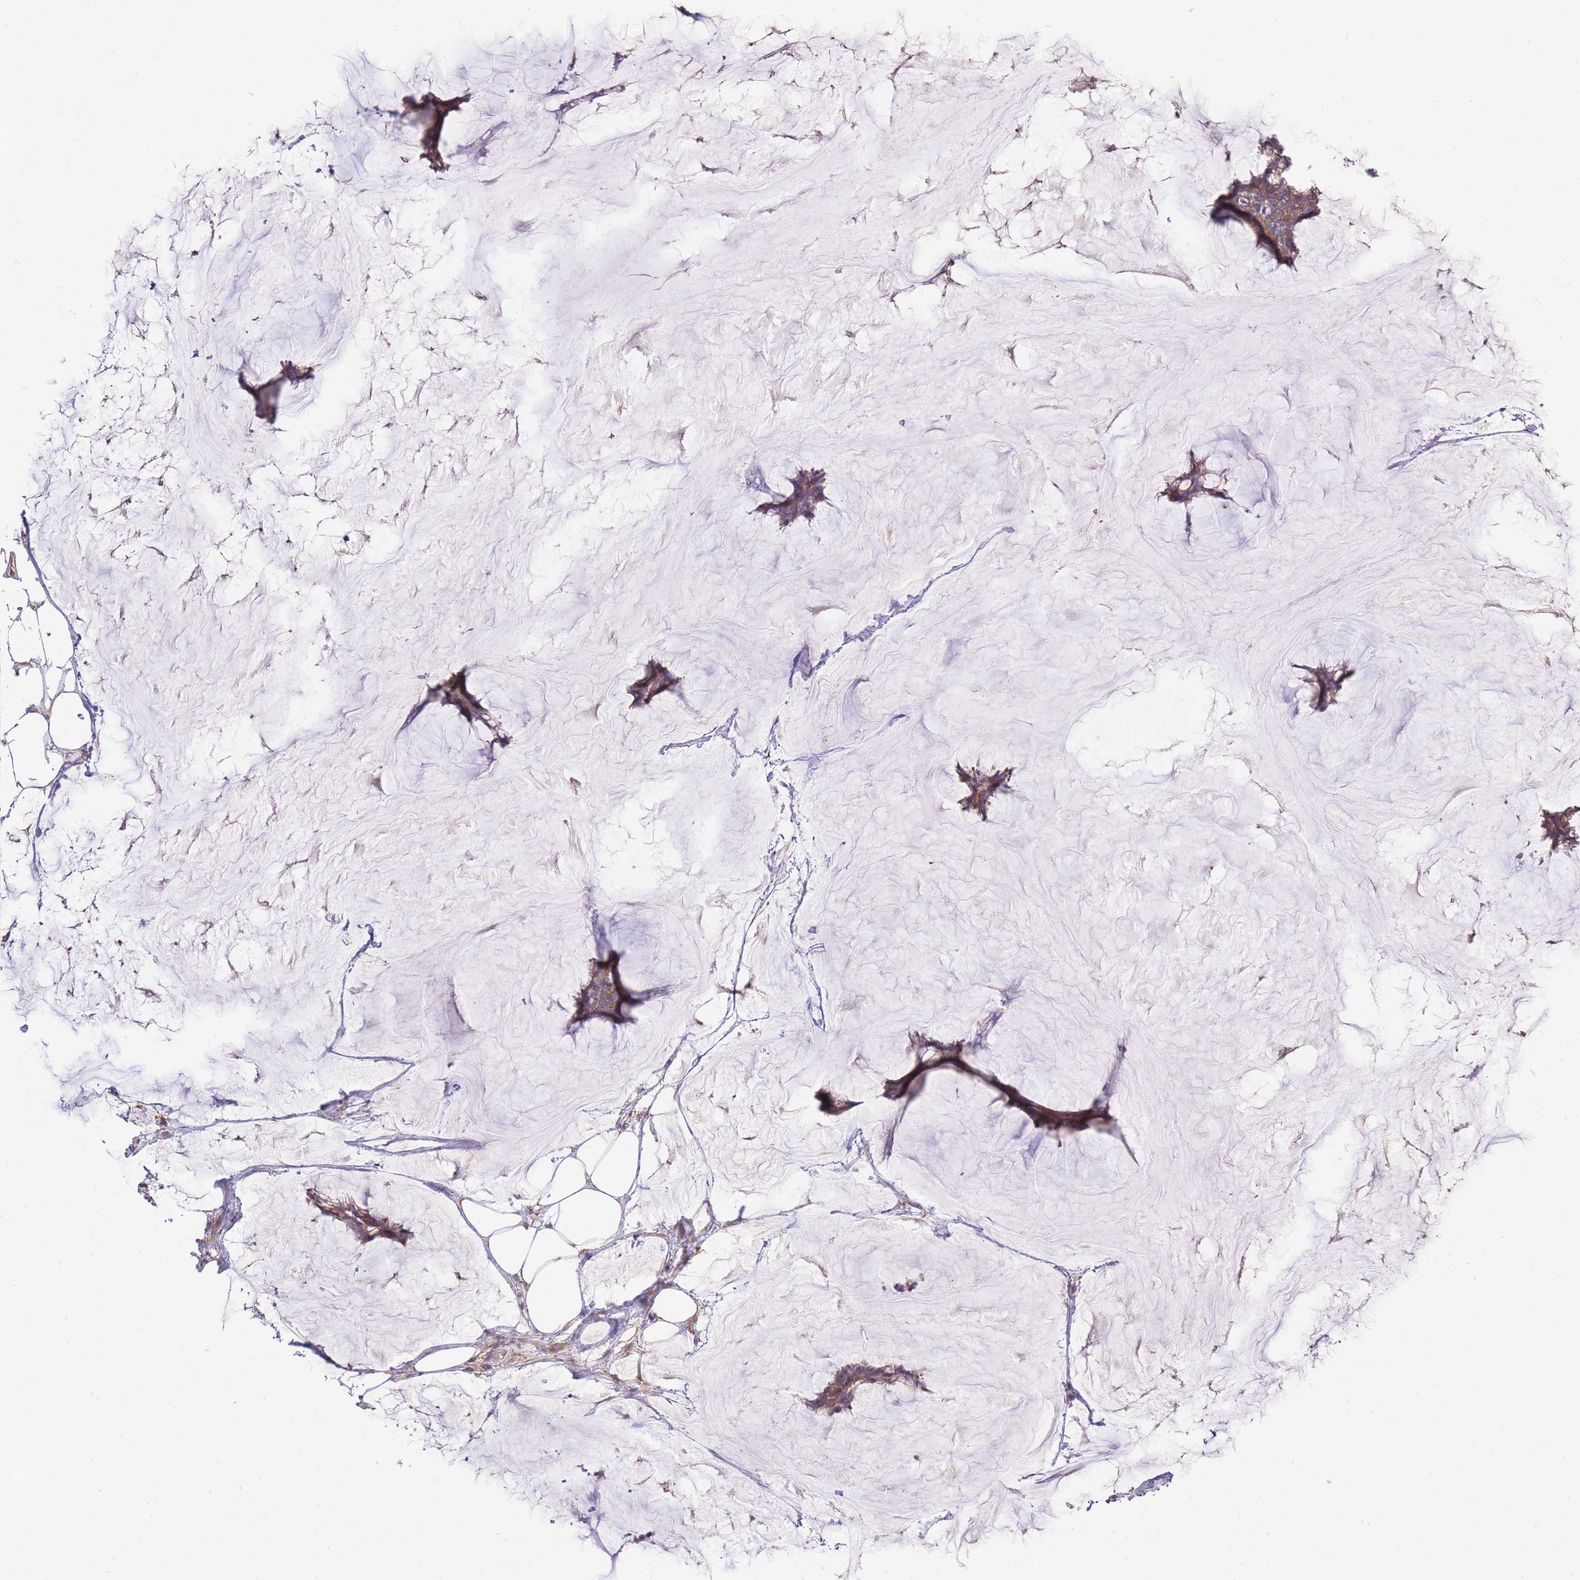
{"staining": {"intensity": "weak", "quantity": ">75%", "location": "cytoplasmic/membranous"}, "tissue": "breast cancer", "cell_type": "Tumor cells", "image_type": "cancer", "snomed": [{"axis": "morphology", "description": "Duct carcinoma"}, {"axis": "topography", "description": "Breast"}], "caption": "Weak cytoplasmic/membranous positivity for a protein is identified in approximately >75% of tumor cells of infiltrating ductal carcinoma (breast) using immunohistochemistry.", "gene": "INSYN2B", "patient": {"sex": "female", "age": 93}}